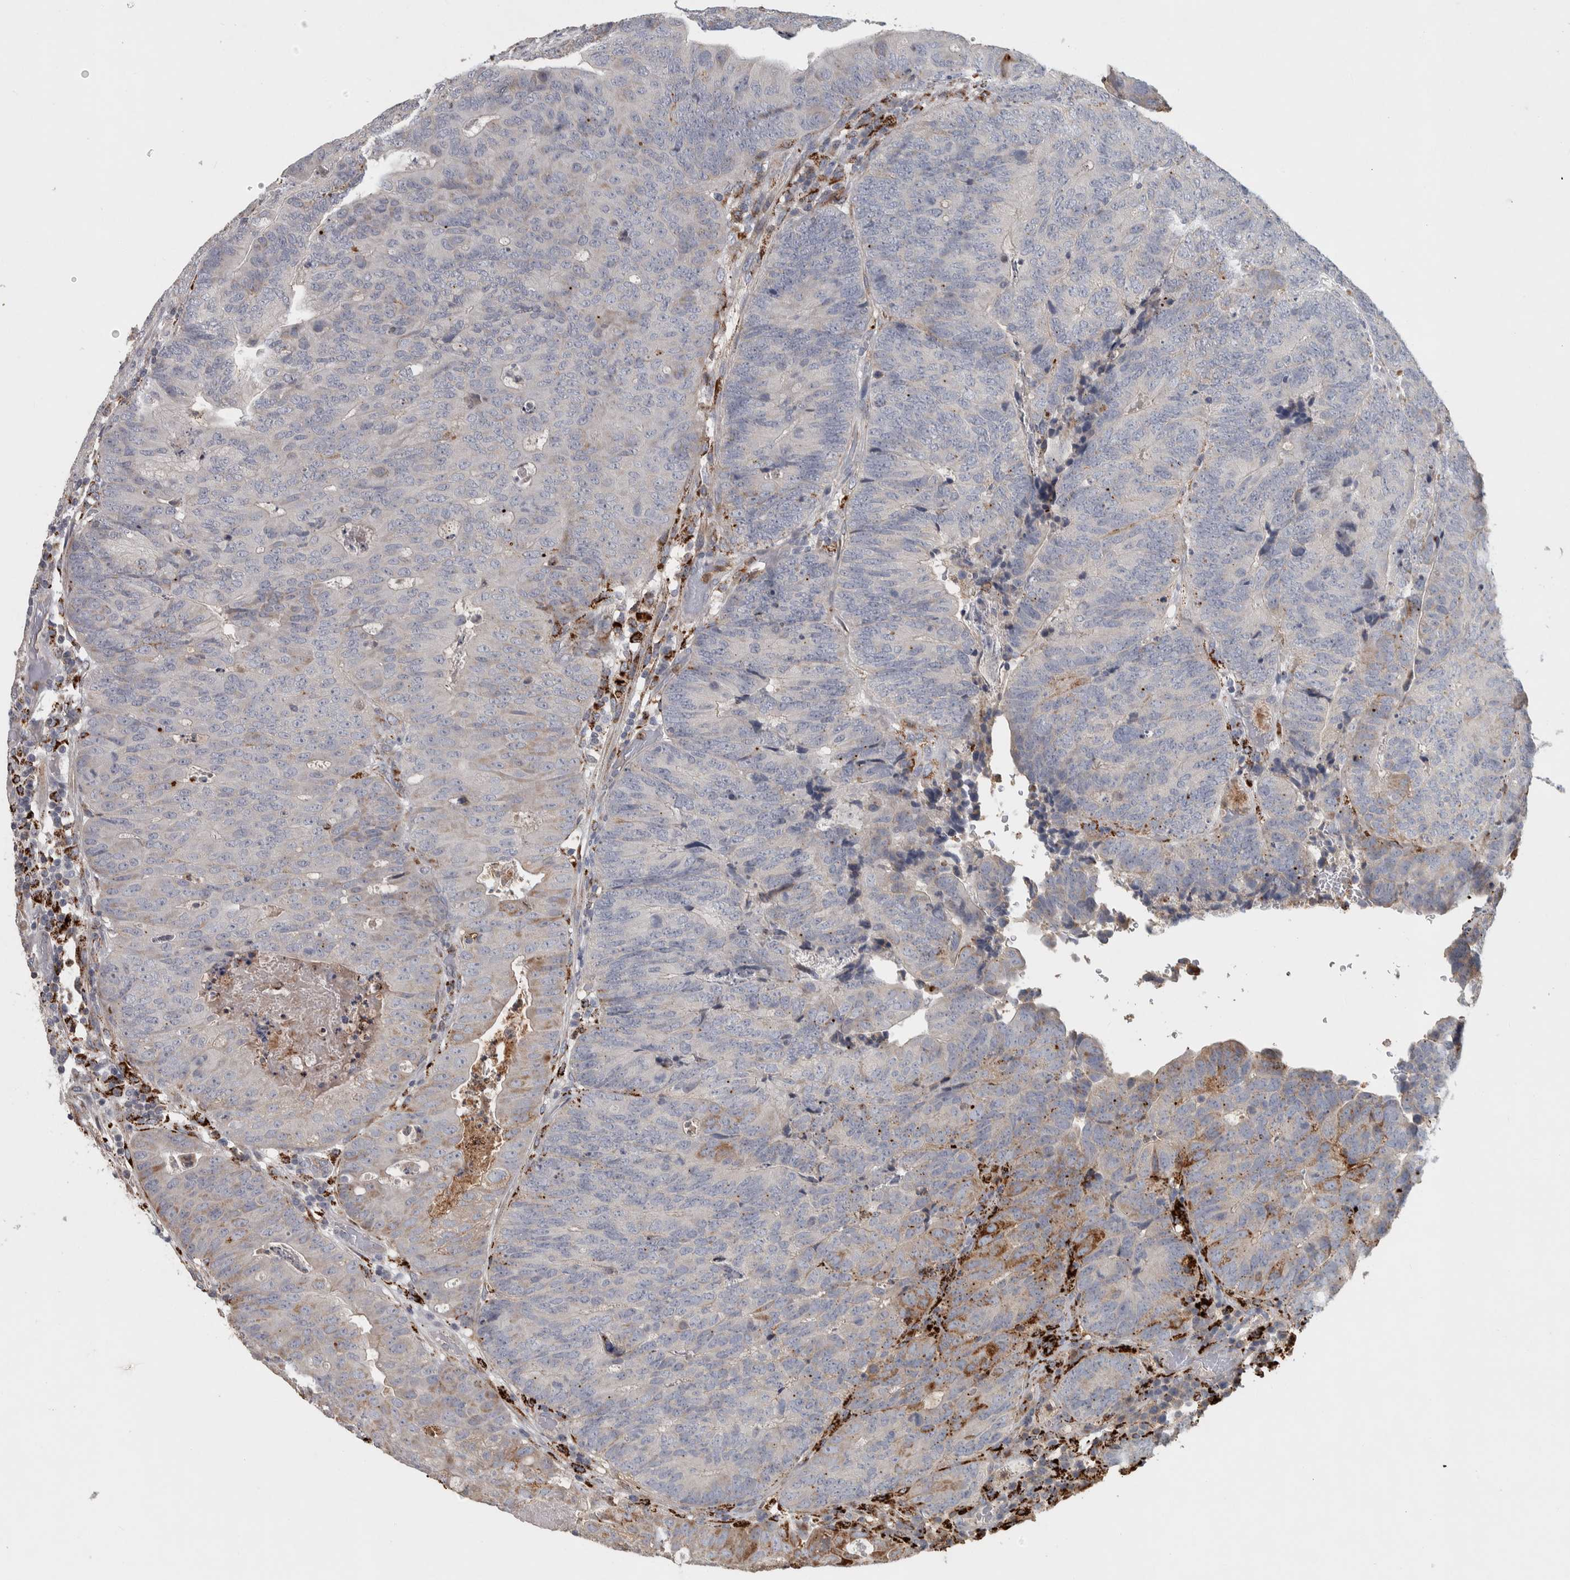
{"staining": {"intensity": "strong", "quantity": "<25%", "location": "cytoplasmic/membranous"}, "tissue": "colorectal cancer", "cell_type": "Tumor cells", "image_type": "cancer", "snomed": [{"axis": "morphology", "description": "Adenocarcinoma, NOS"}, {"axis": "topography", "description": "Colon"}], "caption": "Tumor cells demonstrate medium levels of strong cytoplasmic/membranous expression in approximately <25% of cells in human adenocarcinoma (colorectal). Nuclei are stained in blue.", "gene": "FAM78A", "patient": {"sex": "female", "age": 67}}